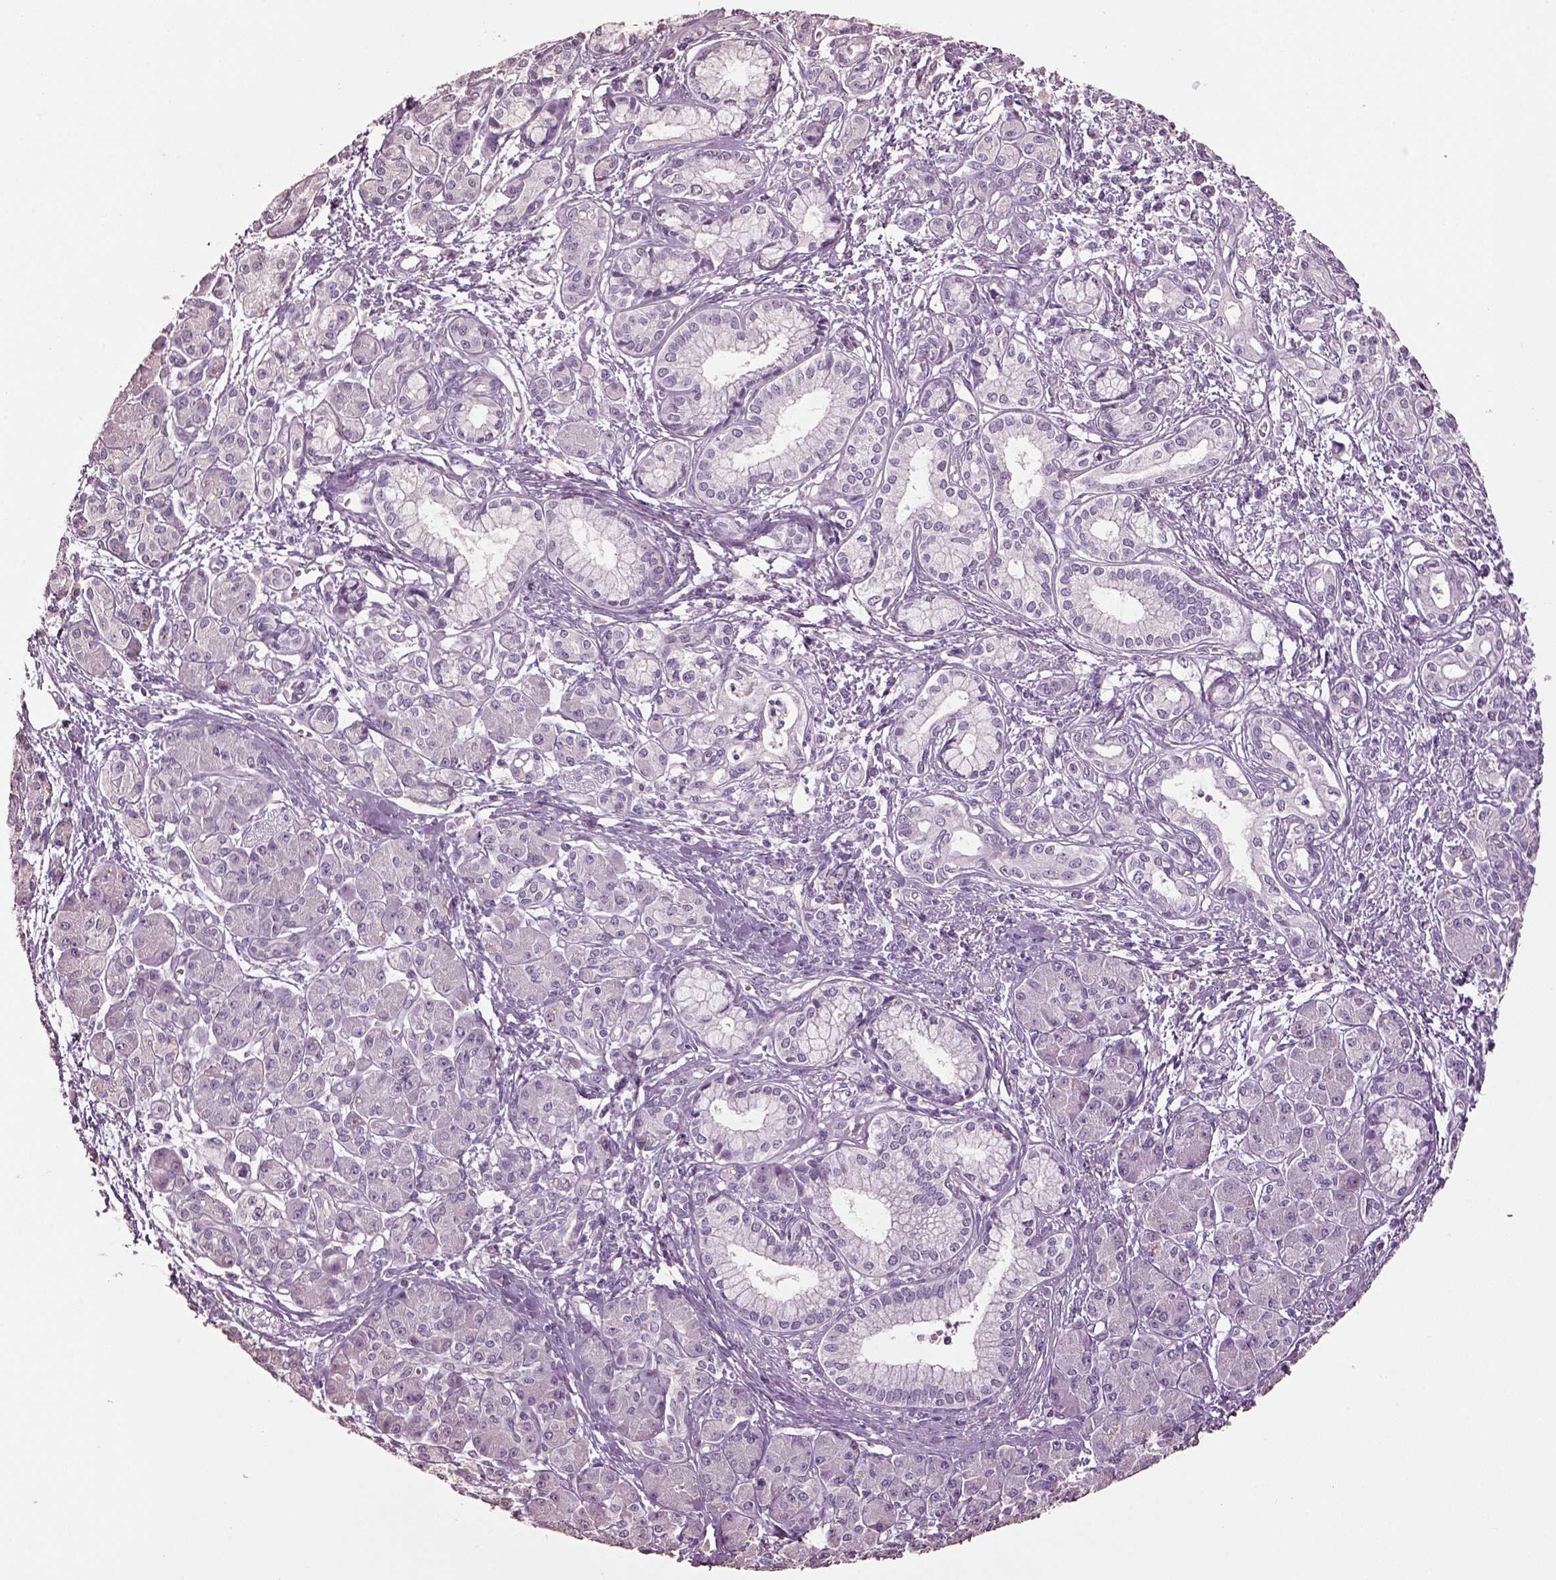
{"staining": {"intensity": "negative", "quantity": "none", "location": "none"}, "tissue": "pancreatic cancer", "cell_type": "Tumor cells", "image_type": "cancer", "snomed": [{"axis": "morphology", "description": "Adenocarcinoma, NOS"}, {"axis": "topography", "description": "Pancreas"}], "caption": "Immunohistochemistry (IHC) micrograph of human pancreatic adenocarcinoma stained for a protein (brown), which exhibits no expression in tumor cells.", "gene": "KCNIP3", "patient": {"sex": "male", "age": 70}}